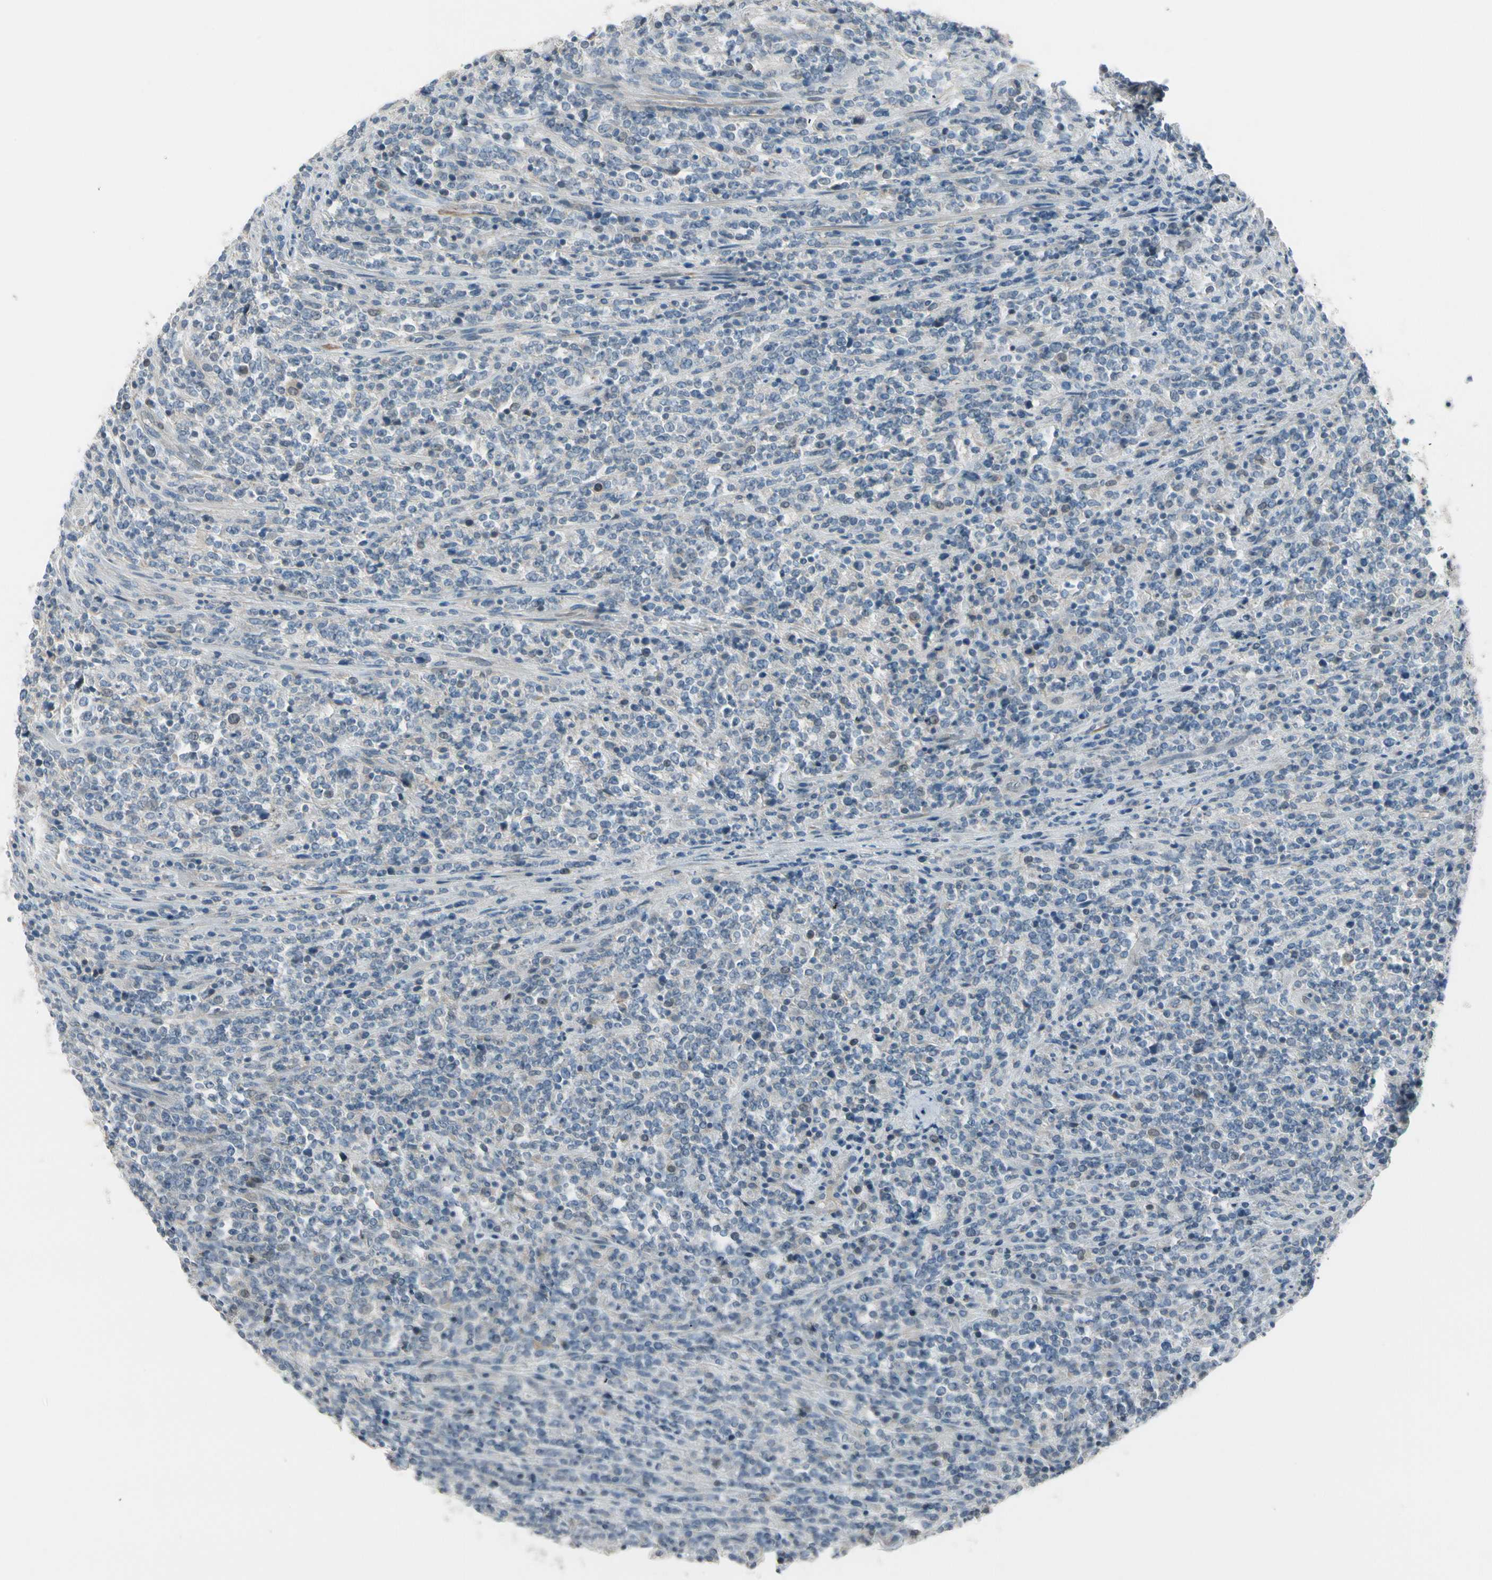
{"staining": {"intensity": "negative", "quantity": "none", "location": "none"}, "tissue": "lymphoma", "cell_type": "Tumor cells", "image_type": "cancer", "snomed": [{"axis": "morphology", "description": "Malignant lymphoma, non-Hodgkin's type, High grade"}, {"axis": "topography", "description": "Soft tissue"}], "caption": "Immunohistochemical staining of lymphoma displays no significant staining in tumor cells.", "gene": "CYP2E1", "patient": {"sex": "male", "age": 18}}